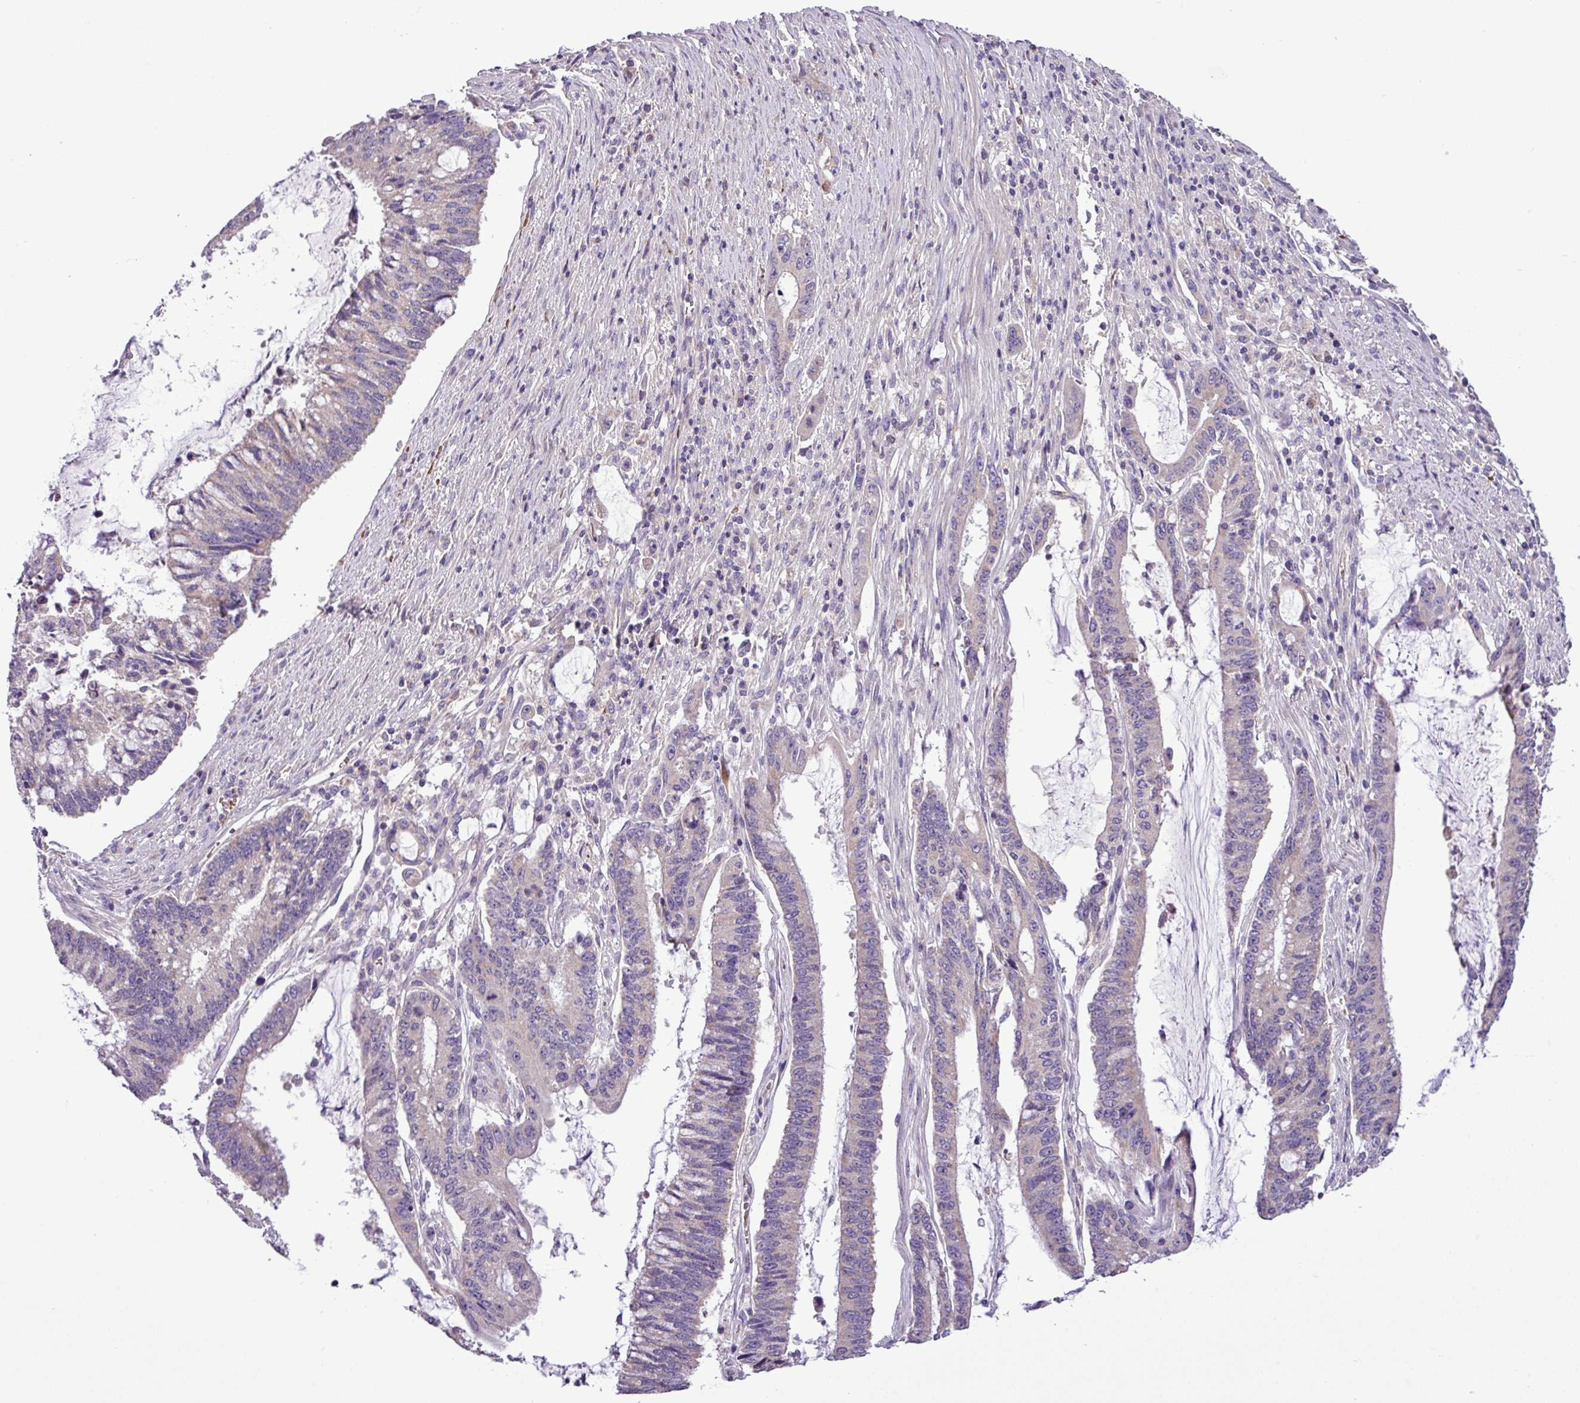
{"staining": {"intensity": "weak", "quantity": "<25%", "location": "cytoplasmic/membranous"}, "tissue": "pancreatic cancer", "cell_type": "Tumor cells", "image_type": "cancer", "snomed": [{"axis": "morphology", "description": "Adenocarcinoma, NOS"}, {"axis": "topography", "description": "Pancreas"}], "caption": "Immunohistochemistry (IHC) photomicrograph of pancreatic cancer (adenocarcinoma) stained for a protein (brown), which shows no expression in tumor cells.", "gene": "FAM183A", "patient": {"sex": "female", "age": 50}}